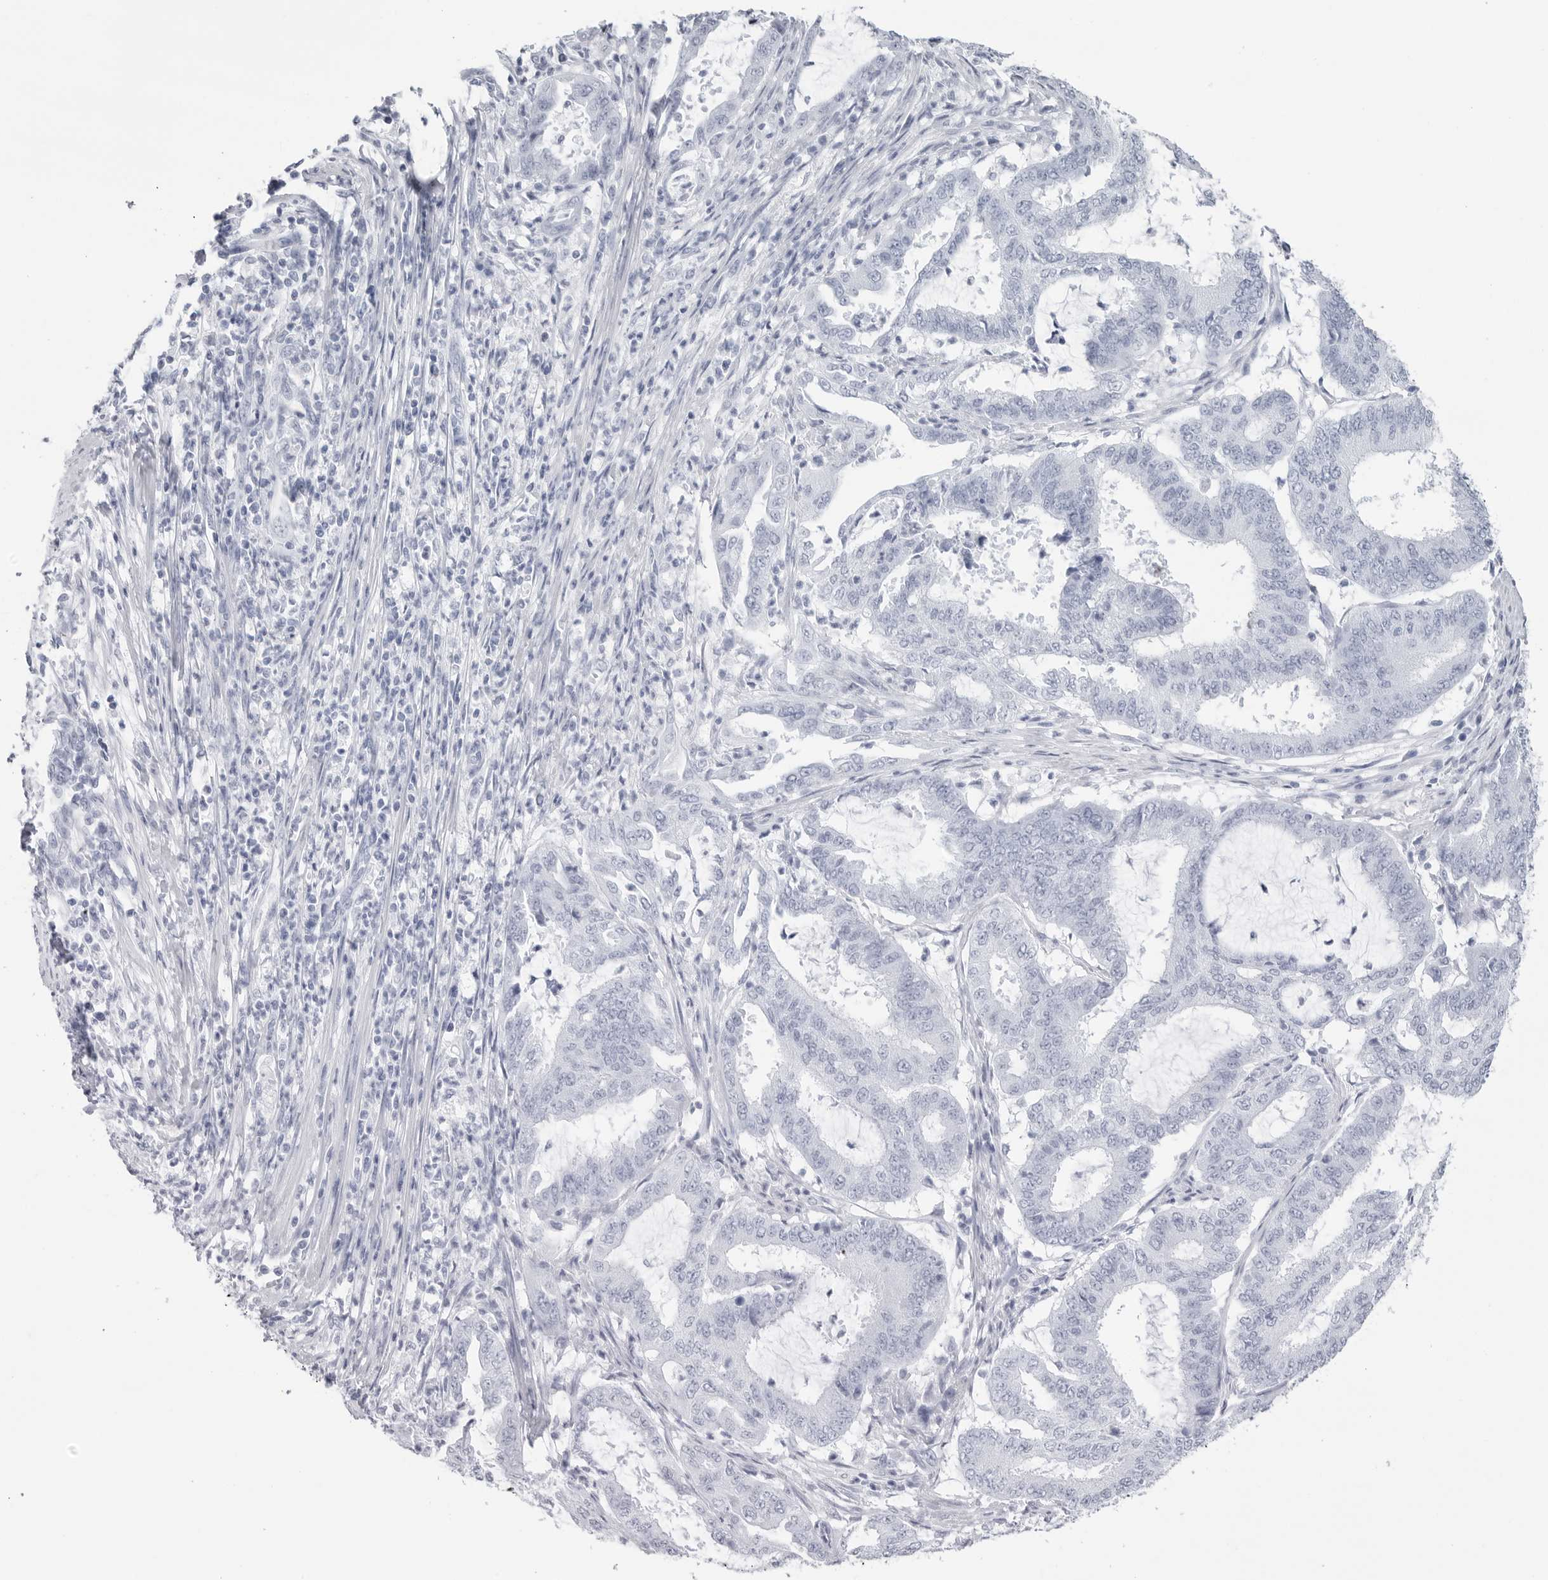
{"staining": {"intensity": "negative", "quantity": "none", "location": "none"}, "tissue": "endometrial cancer", "cell_type": "Tumor cells", "image_type": "cancer", "snomed": [{"axis": "morphology", "description": "Adenocarcinoma, NOS"}, {"axis": "topography", "description": "Endometrium"}], "caption": "Endometrial cancer was stained to show a protein in brown. There is no significant staining in tumor cells.", "gene": "CST2", "patient": {"sex": "female", "age": 51}}